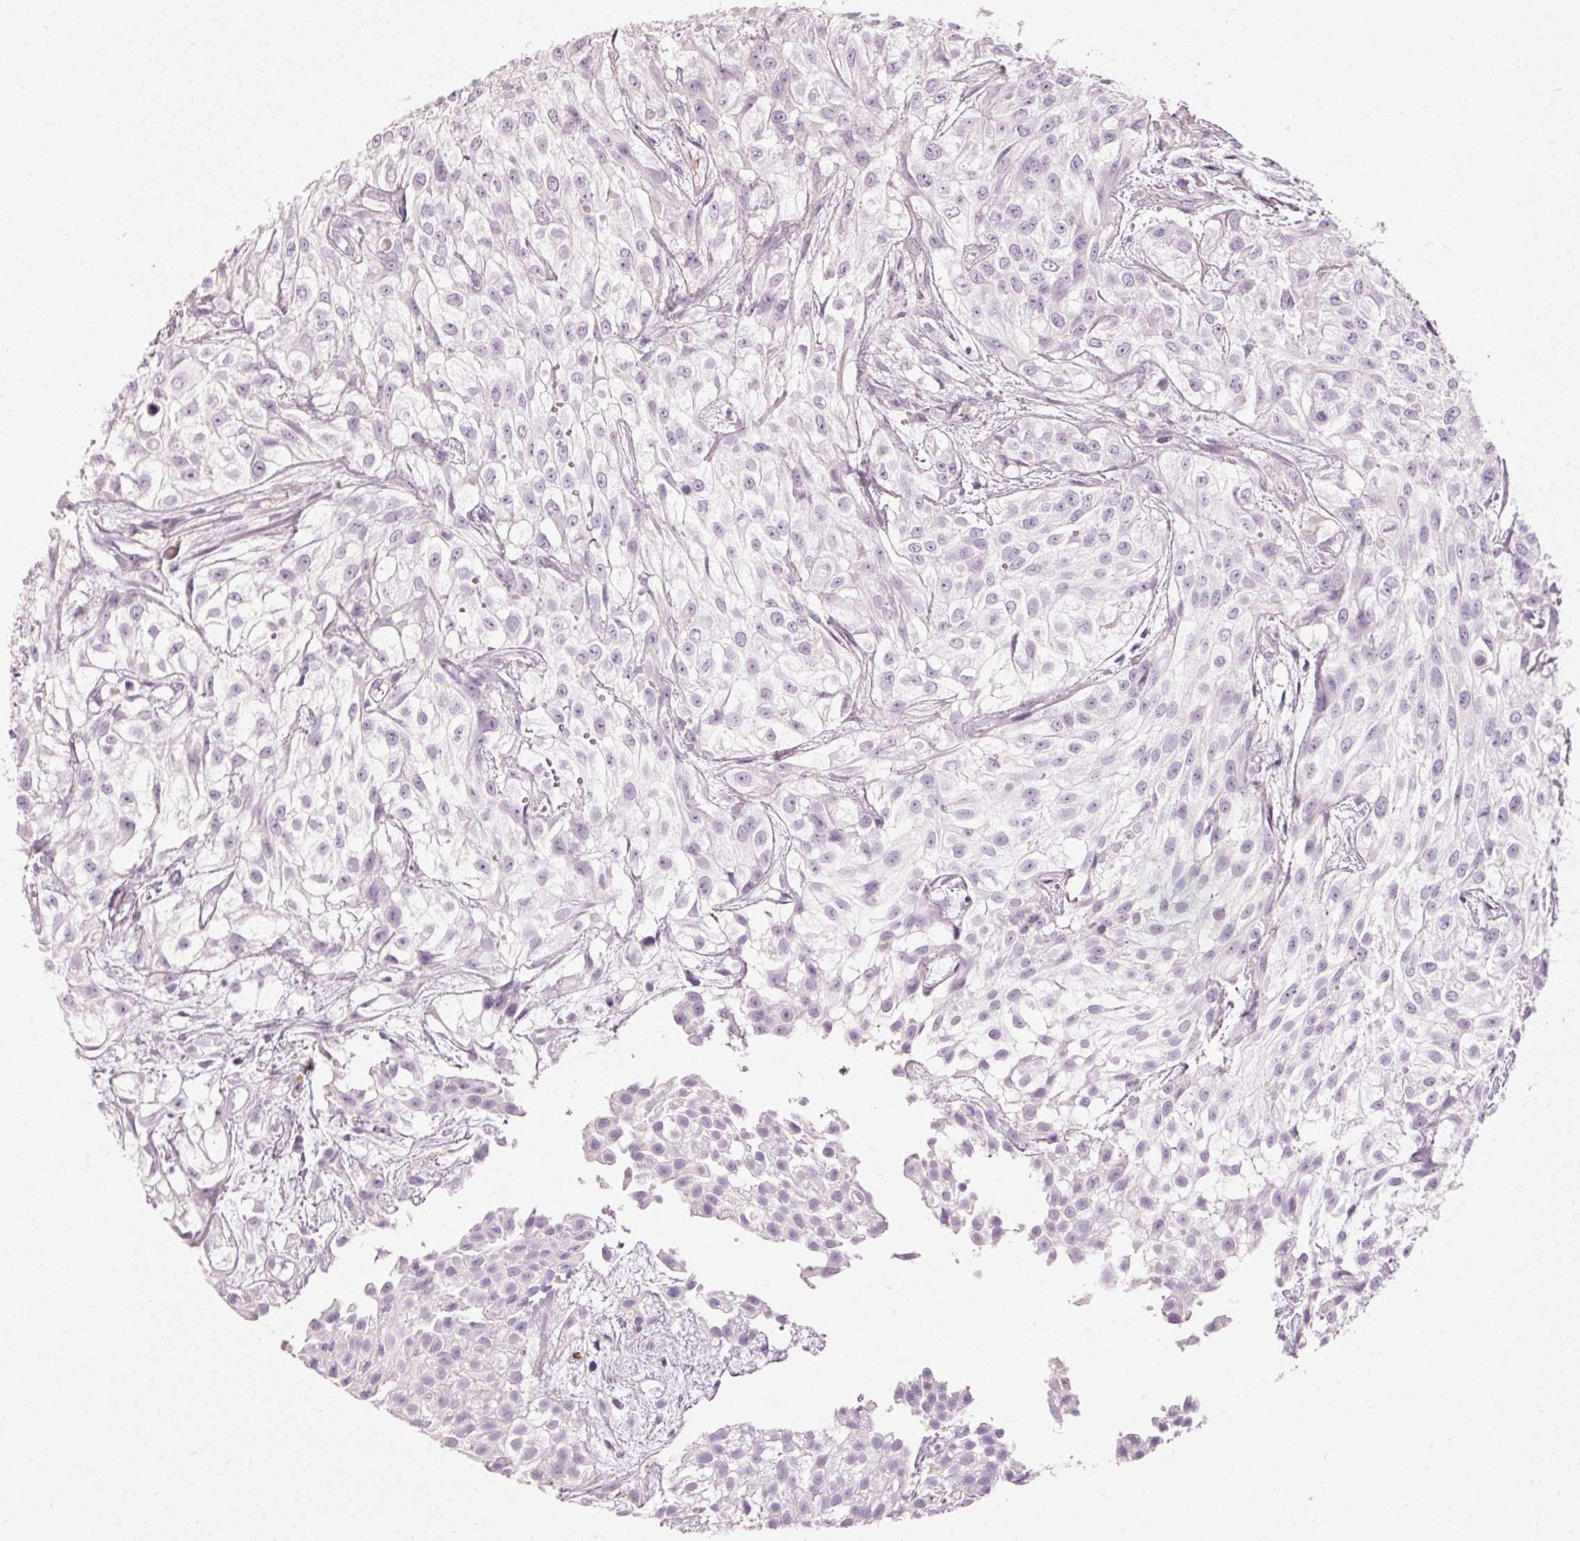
{"staining": {"intensity": "negative", "quantity": "none", "location": "none"}, "tissue": "urothelial cancer", "cell_type": "Tumor cells", "image_type": "cancer", "snomed": [{"axis": "morphology", "description": "Urothelial carcinoma, High grade"}, {"axis": "topography", "description": "Urinary bladder"}], "caption": "Immunohistochemical staining of human urothelial cancer displays no significant expression in tumor cells.", "gene": "MUC5AC", "patient": {"sex": "male", "age": 56}}